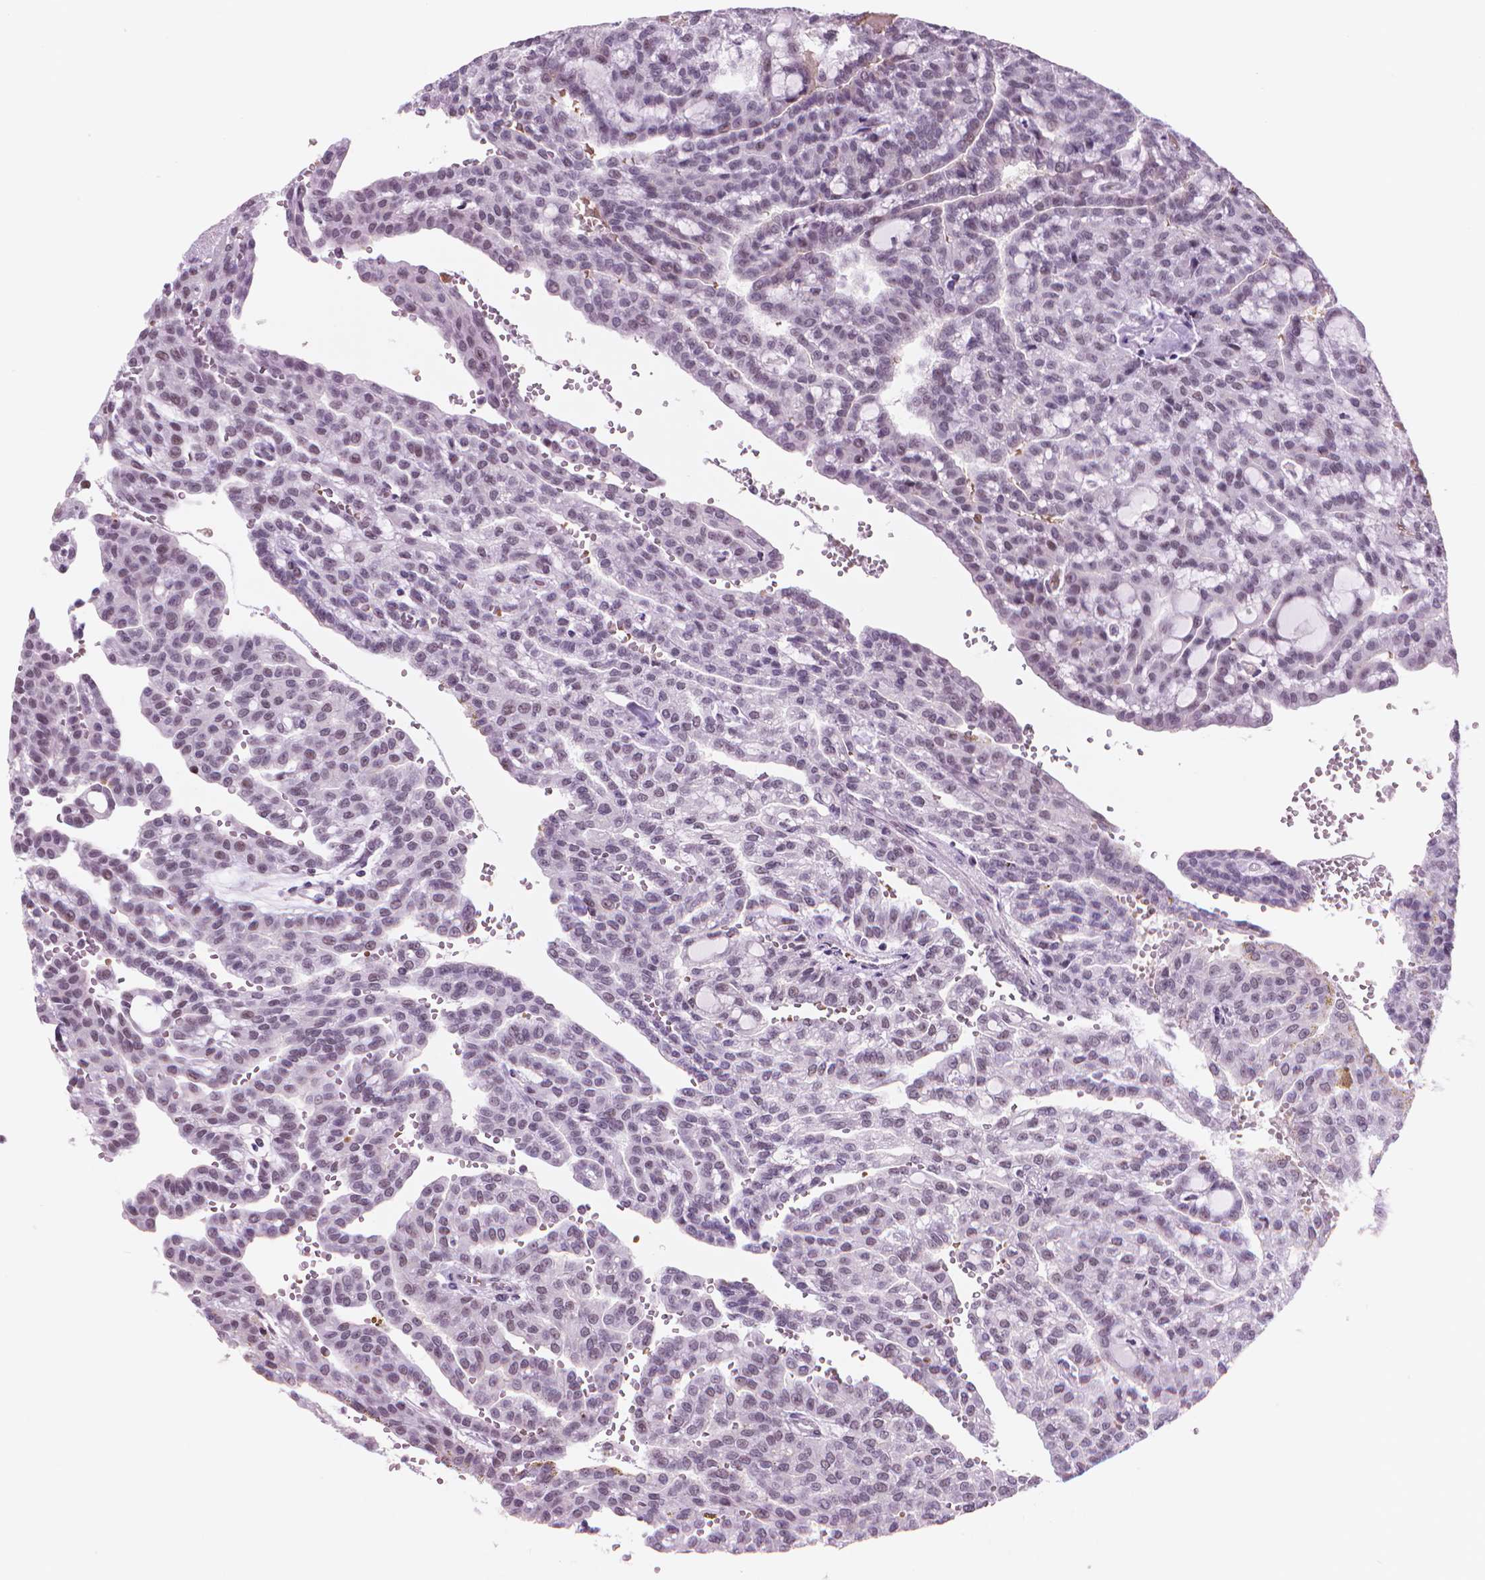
{"staining": {"intensity": "weak", "quantity": "<25%", "location": "nuclear"}, "tissue": "renal cancer", "cell_type": "Tumor cells", "image_type": "cancer", "snomed": [{"axis": "morphology", "description": "Adenocarcinoma, NOS"}, {"axis": "topography", "description": "Kidney"}], "caption": "Renal cancer (adenocarcinoma) was stained to show a protein in brown. There is no significant expression in tumor cells.", "gene": "POLR3D", "patient": {"sex": "male", "age": 63}}